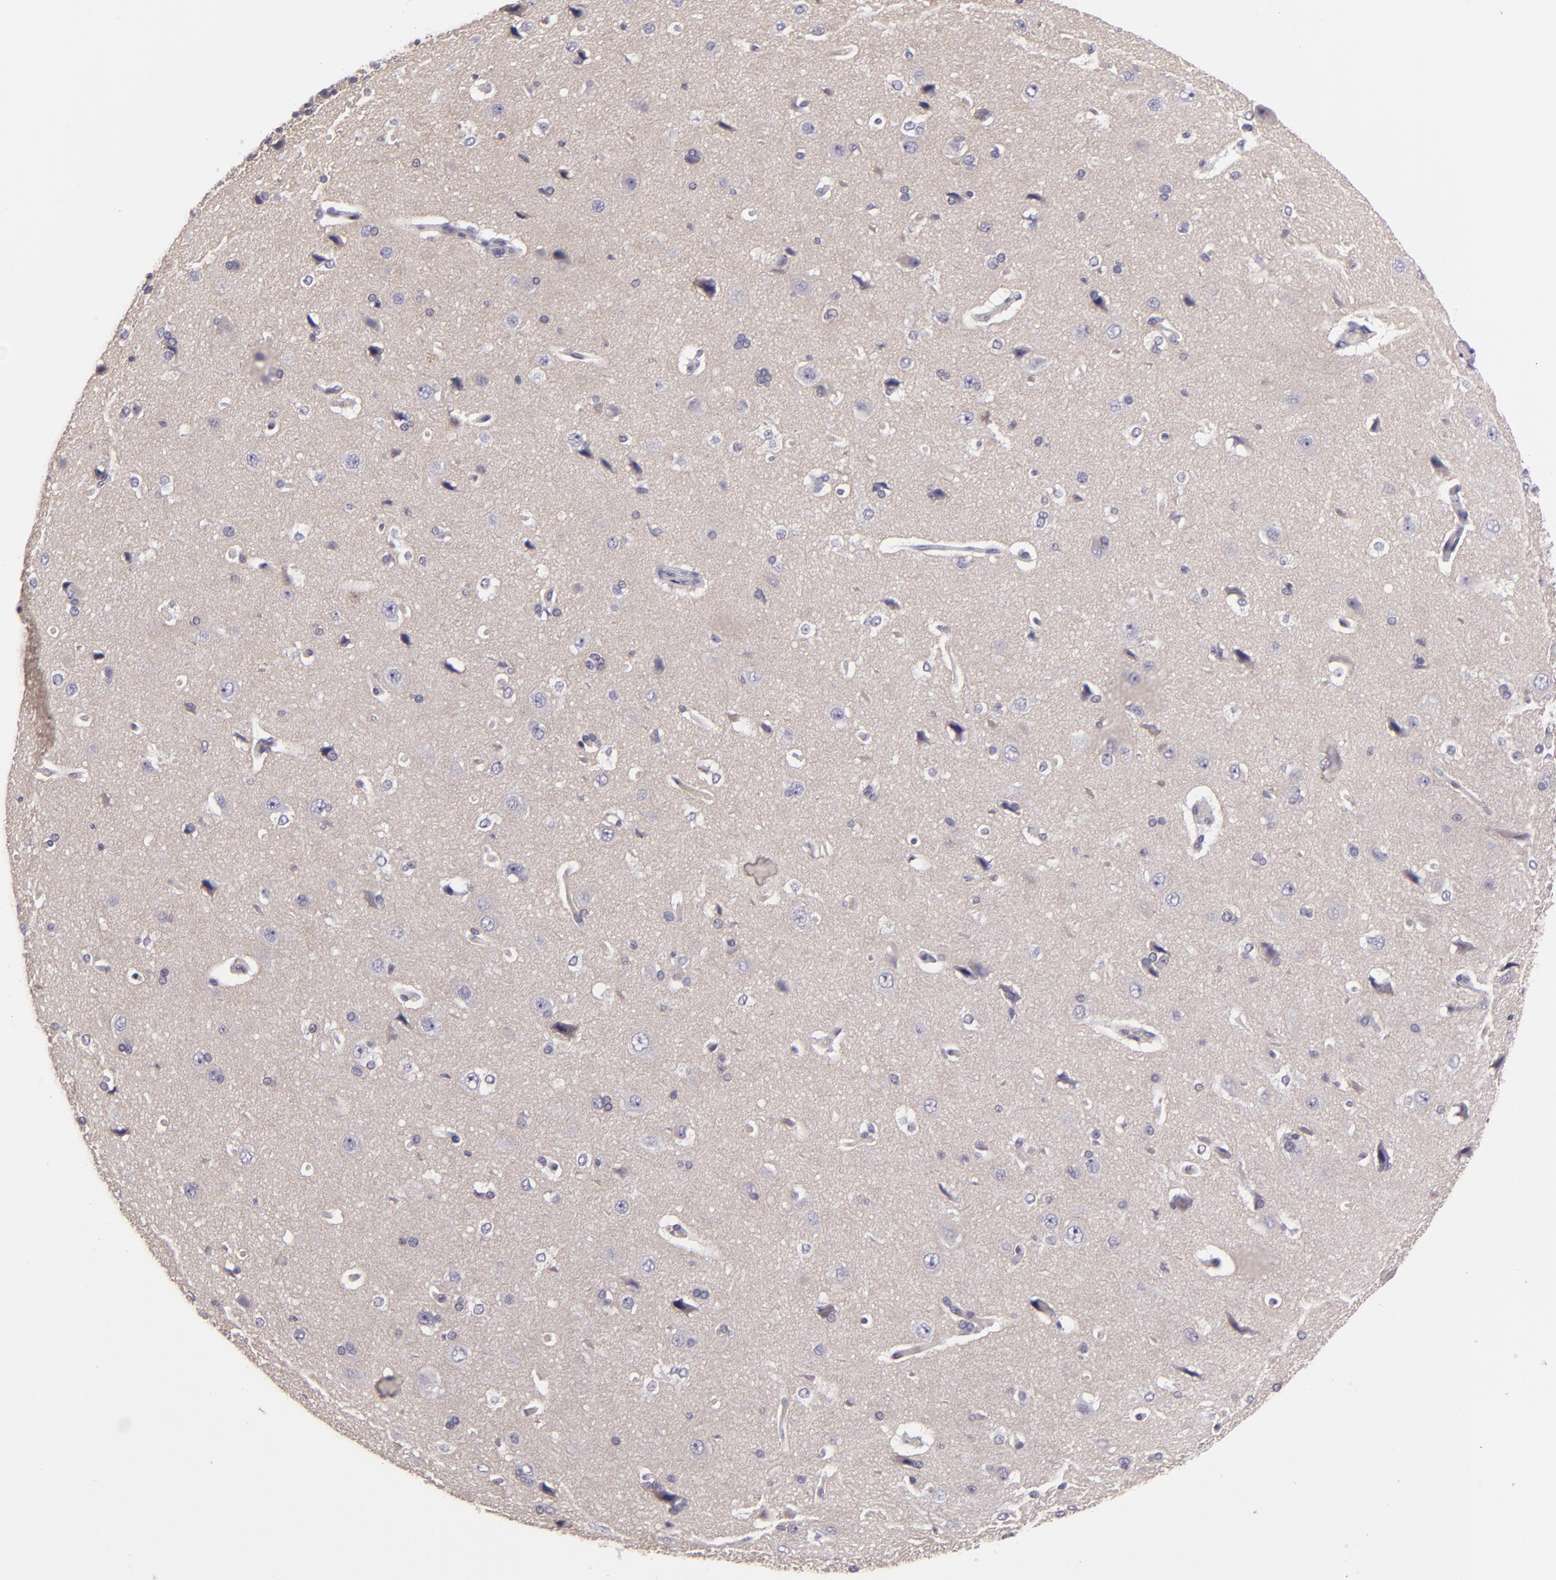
{"staining": {"intensity": "negative", "quantity": "none", "location": "none"}, "tissue": "cerebral cortex", "cell_type": "Endothelial cells", "image_type": "normal", "snomed": [{"axis": "morphology", "description": "Normal tissue, NOS"}, {"axis": "topography", "description": "Cerebral cortex"}], "caption": "Endothelial cells show no significant protein positivity in normal cerebral cortex. Brightfield microscopy of IHC stained with DAB (3,3'-diaminobenzidine) (brown) and hematoxylin (blue), captured at high magnification.", "gene": "EGFL6", "patient": {"sex": "female", "age": 45}}